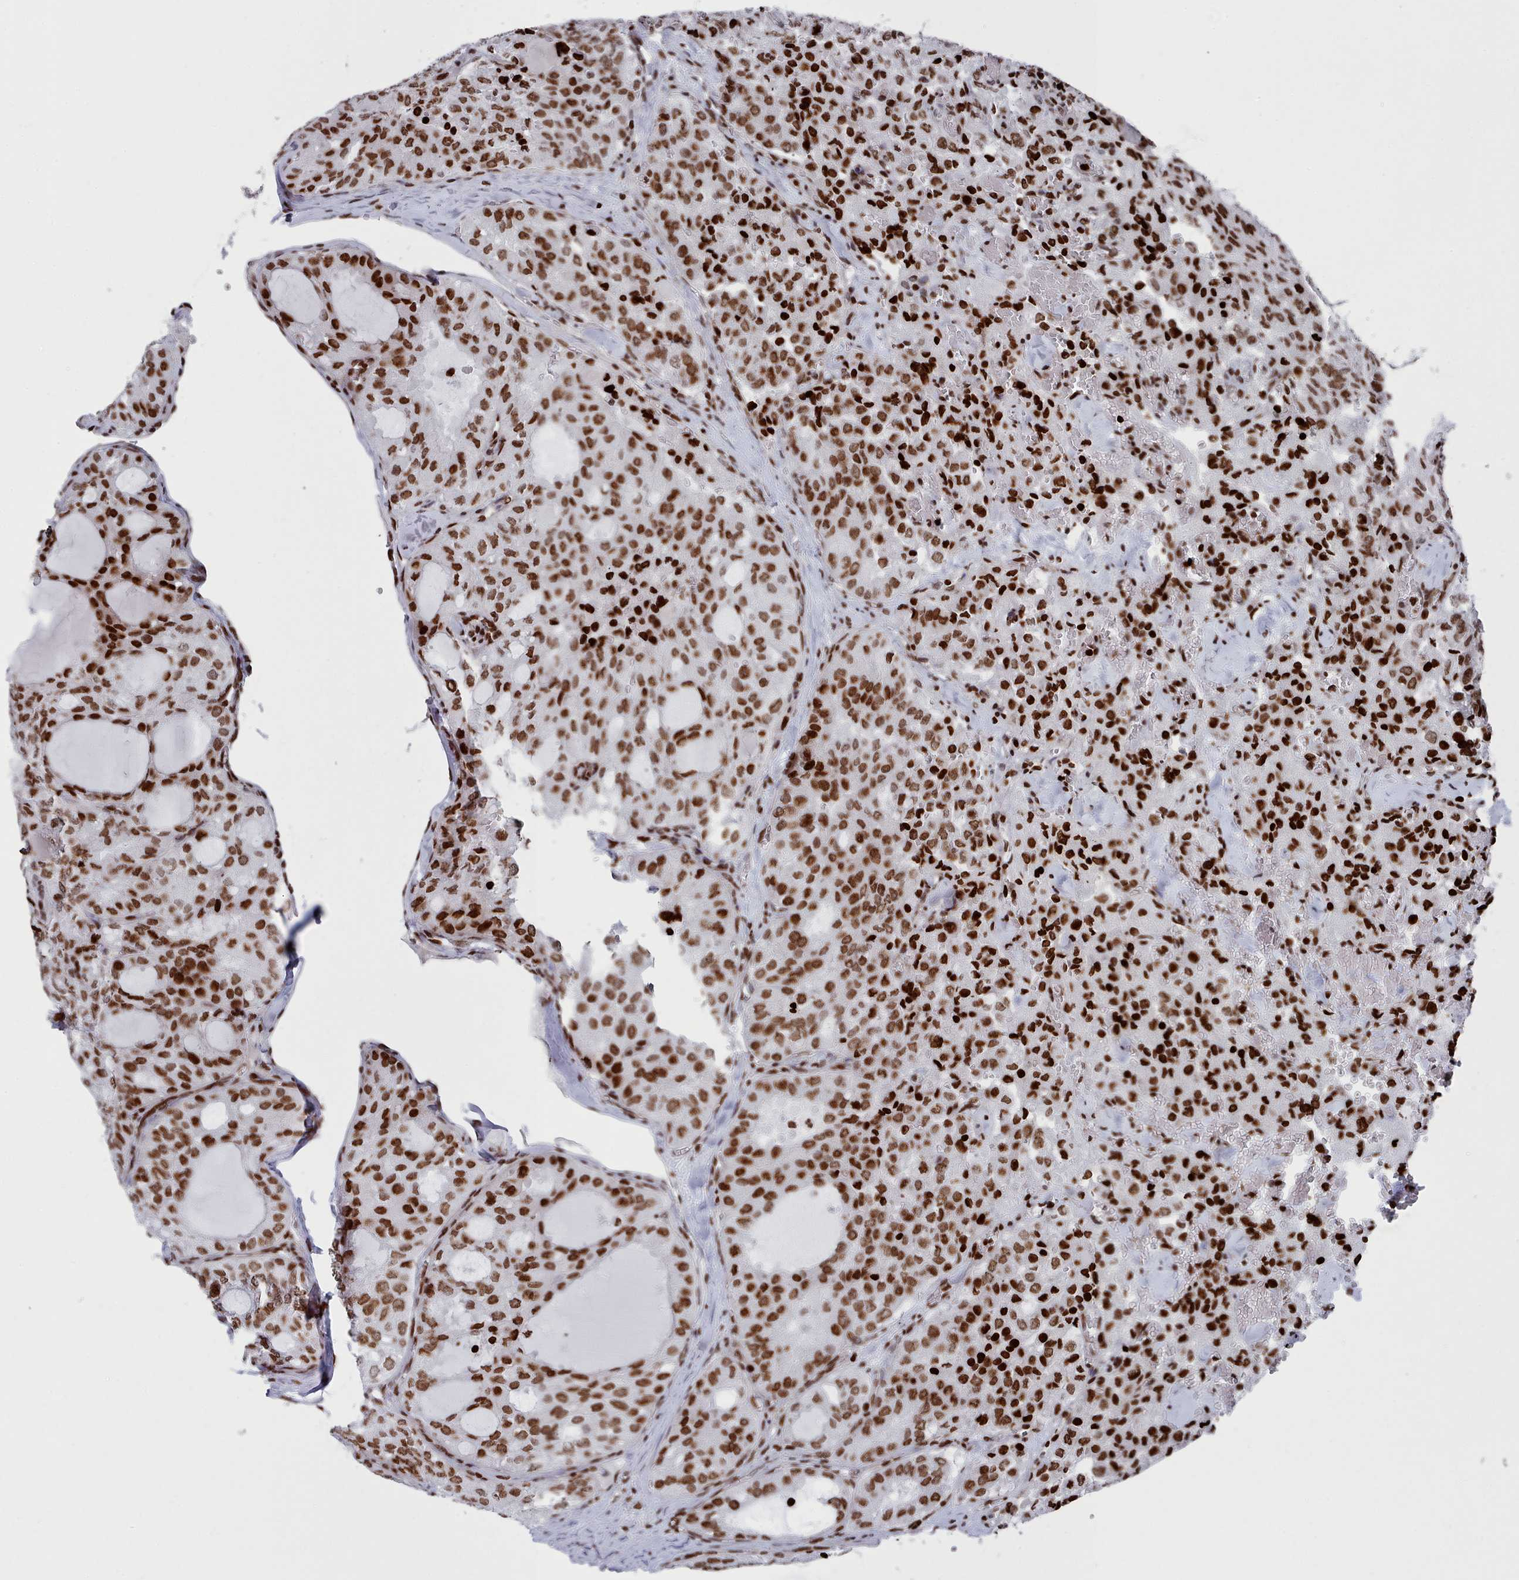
{"staining": {"intensity": "strong", "quantity": ">75%", "location": "nuclear"}, "tissue": "thyroid cancer", "cell_type": "Tumor cells", "image_type": "cancer", "snomed": [{"axis": "morphology", "description": "Follicular adenoma carcinoma, NOS"}, {"axis": "topography", "description": "Thyroid gland"}], "caption": "Immunohistochemistry (IHC) of thyroid cancer demonstrates high levels of strong nuclear expression in approximately >75% of tumor cells. (DAB (3,3'-diaminobenzidine) IHC with brightfield microscopy, high magnification).", "gene": "PCDHB12", "patient": {"sex": "male", "age": 75}}